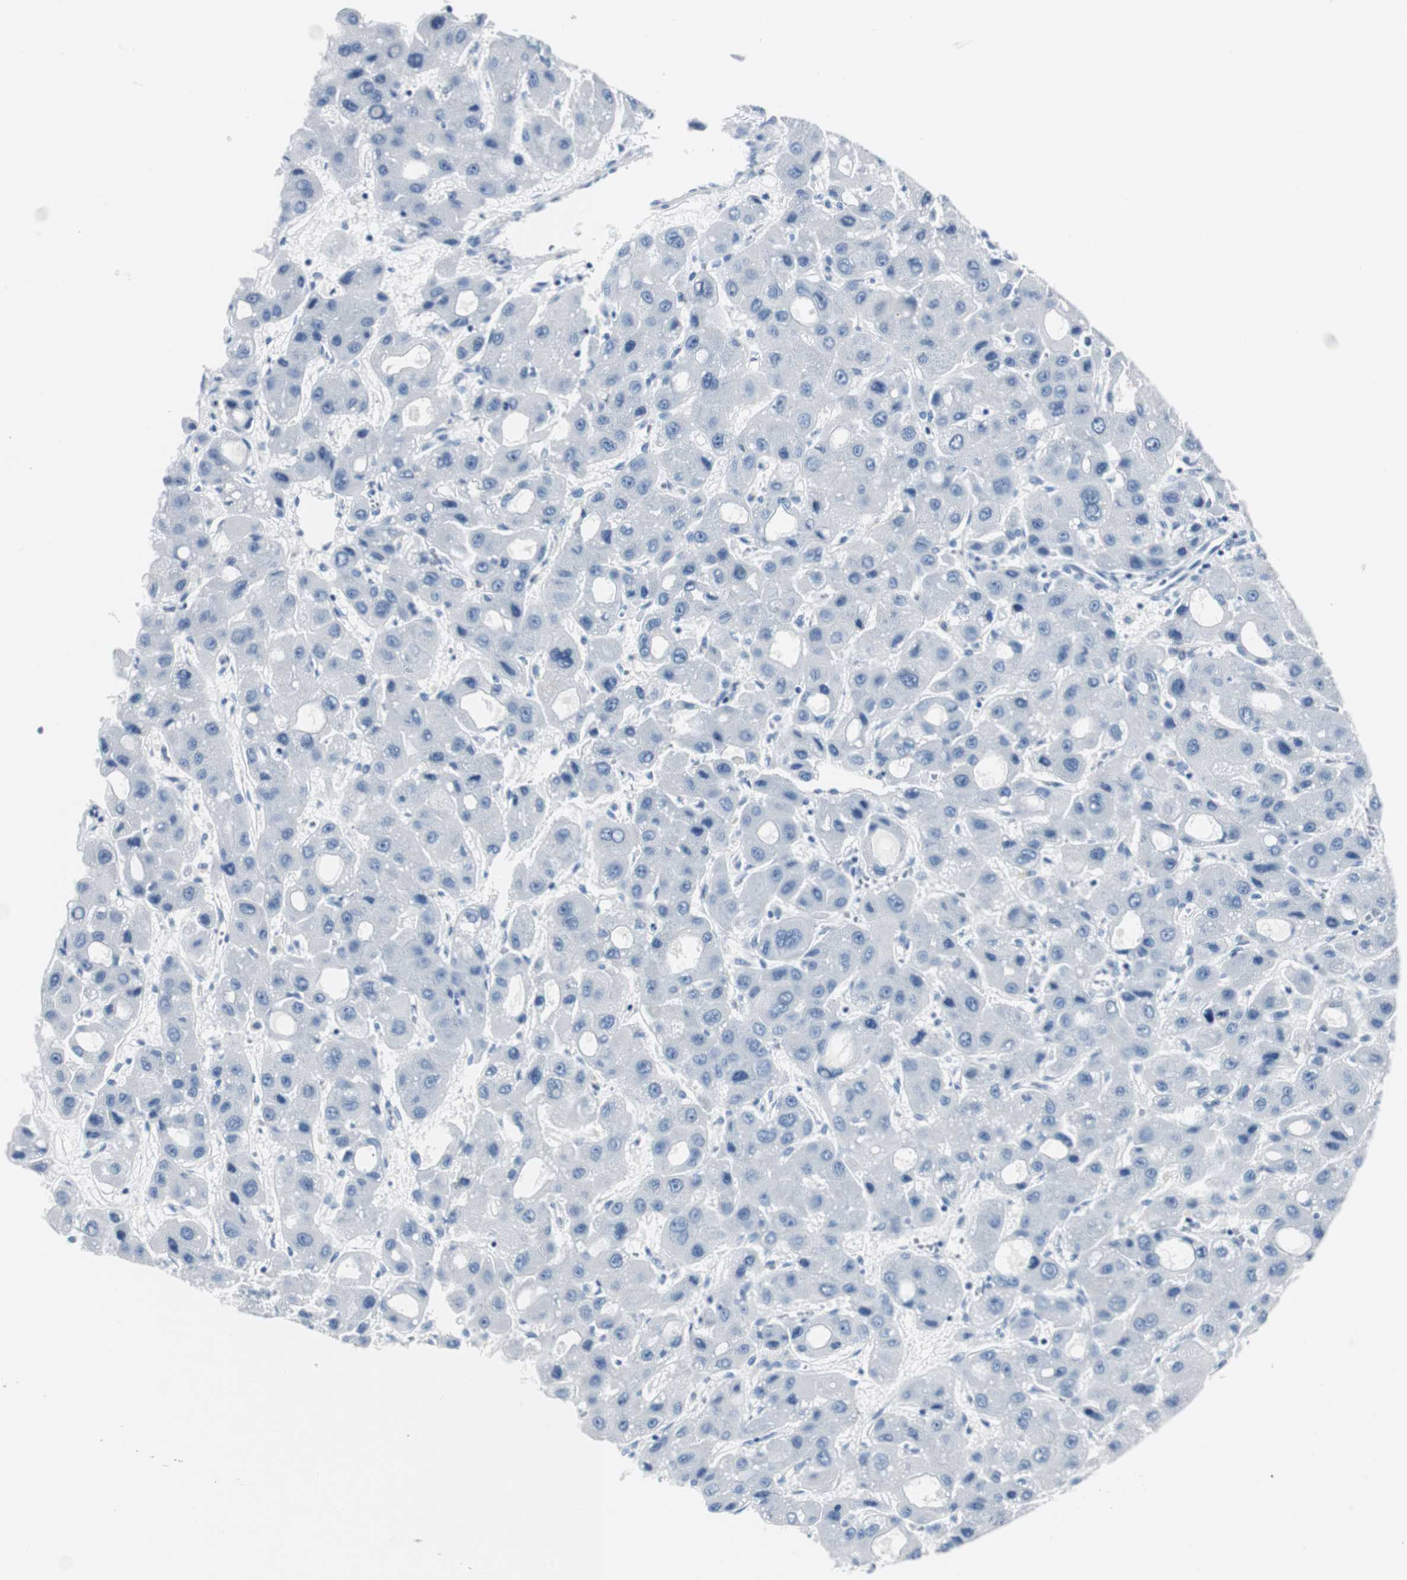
{"staining": {"intensity": "negative", "quantity": "none", "location": "none"}, "tissue": "liver cancer", "cell_type": "Tumor cells", "image_type": "cancer", "snomed": [{"axis": "morphology", "description": "Carcinoma, Hepatocellular, NOS"}, {"axis": "topography", "description": "Liver"}], "caption": "Liver hepatocellular carcinoma stained for a protein using IHC reveals no positivity tumor cells.", "gene": "GAP43", "patient": {"sex": "male", "age": 55}}